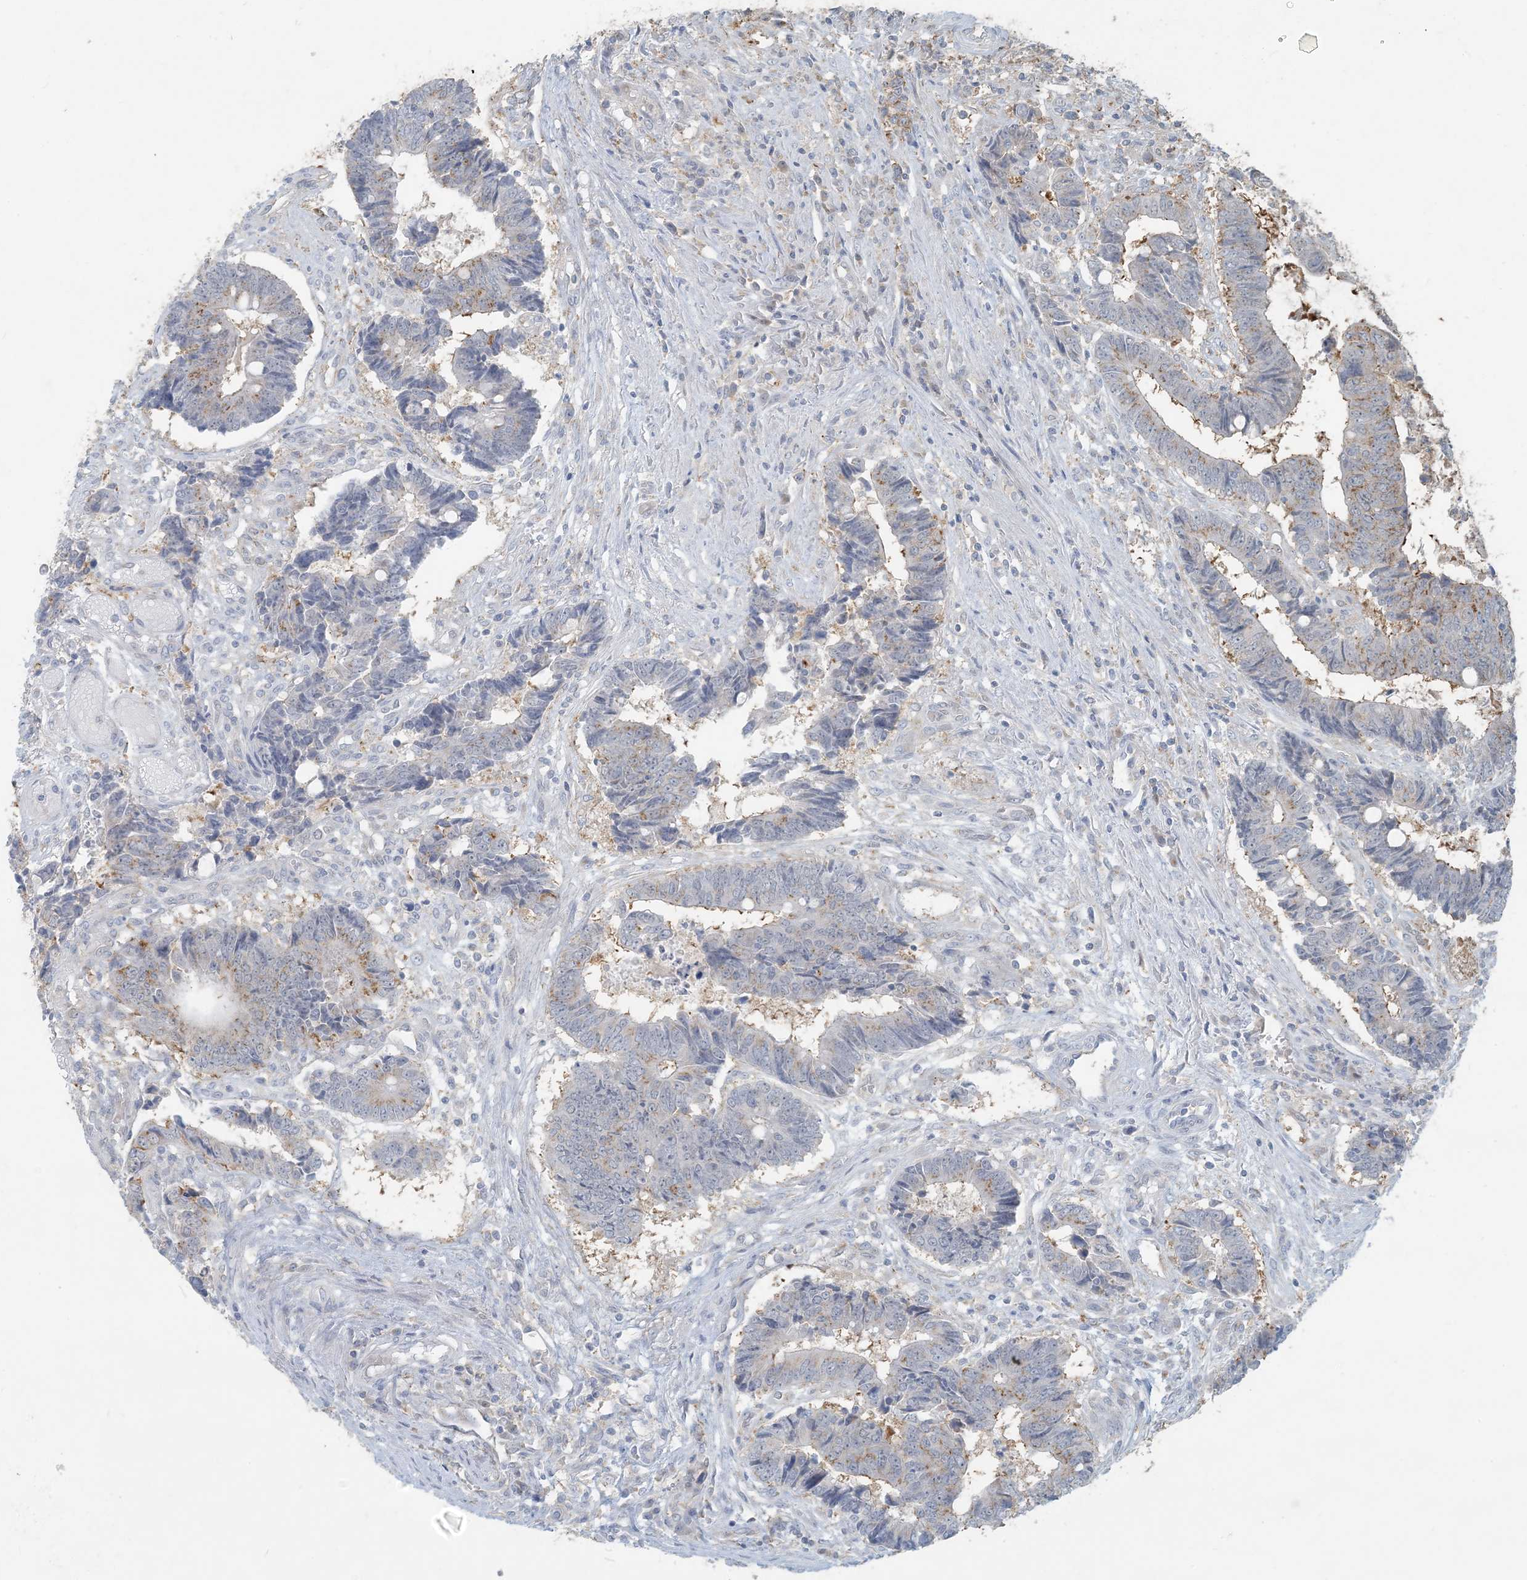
{"staining": {"intensity": "weak", "quantity": "25%-75%", "location": "cytoplasmic/membranous"}, "tissue": "colorectal cancer", "cell_type": "Tumor cells", "image_type": "cancer", "snomed": [{"axis": "morphology", "description": "Adenocarcinoma, NOS"}, {"axis": "topography", "description": "Rectum"}], "caption": "The histopathology image demonstrates staining of colorectal adenocarcinoma, revealing weak cytoplasmic/membranous protein positivity (brown color) within tumor cells.", "gene": "HACL1", "patient": {"sex": "male", "age": 84}}